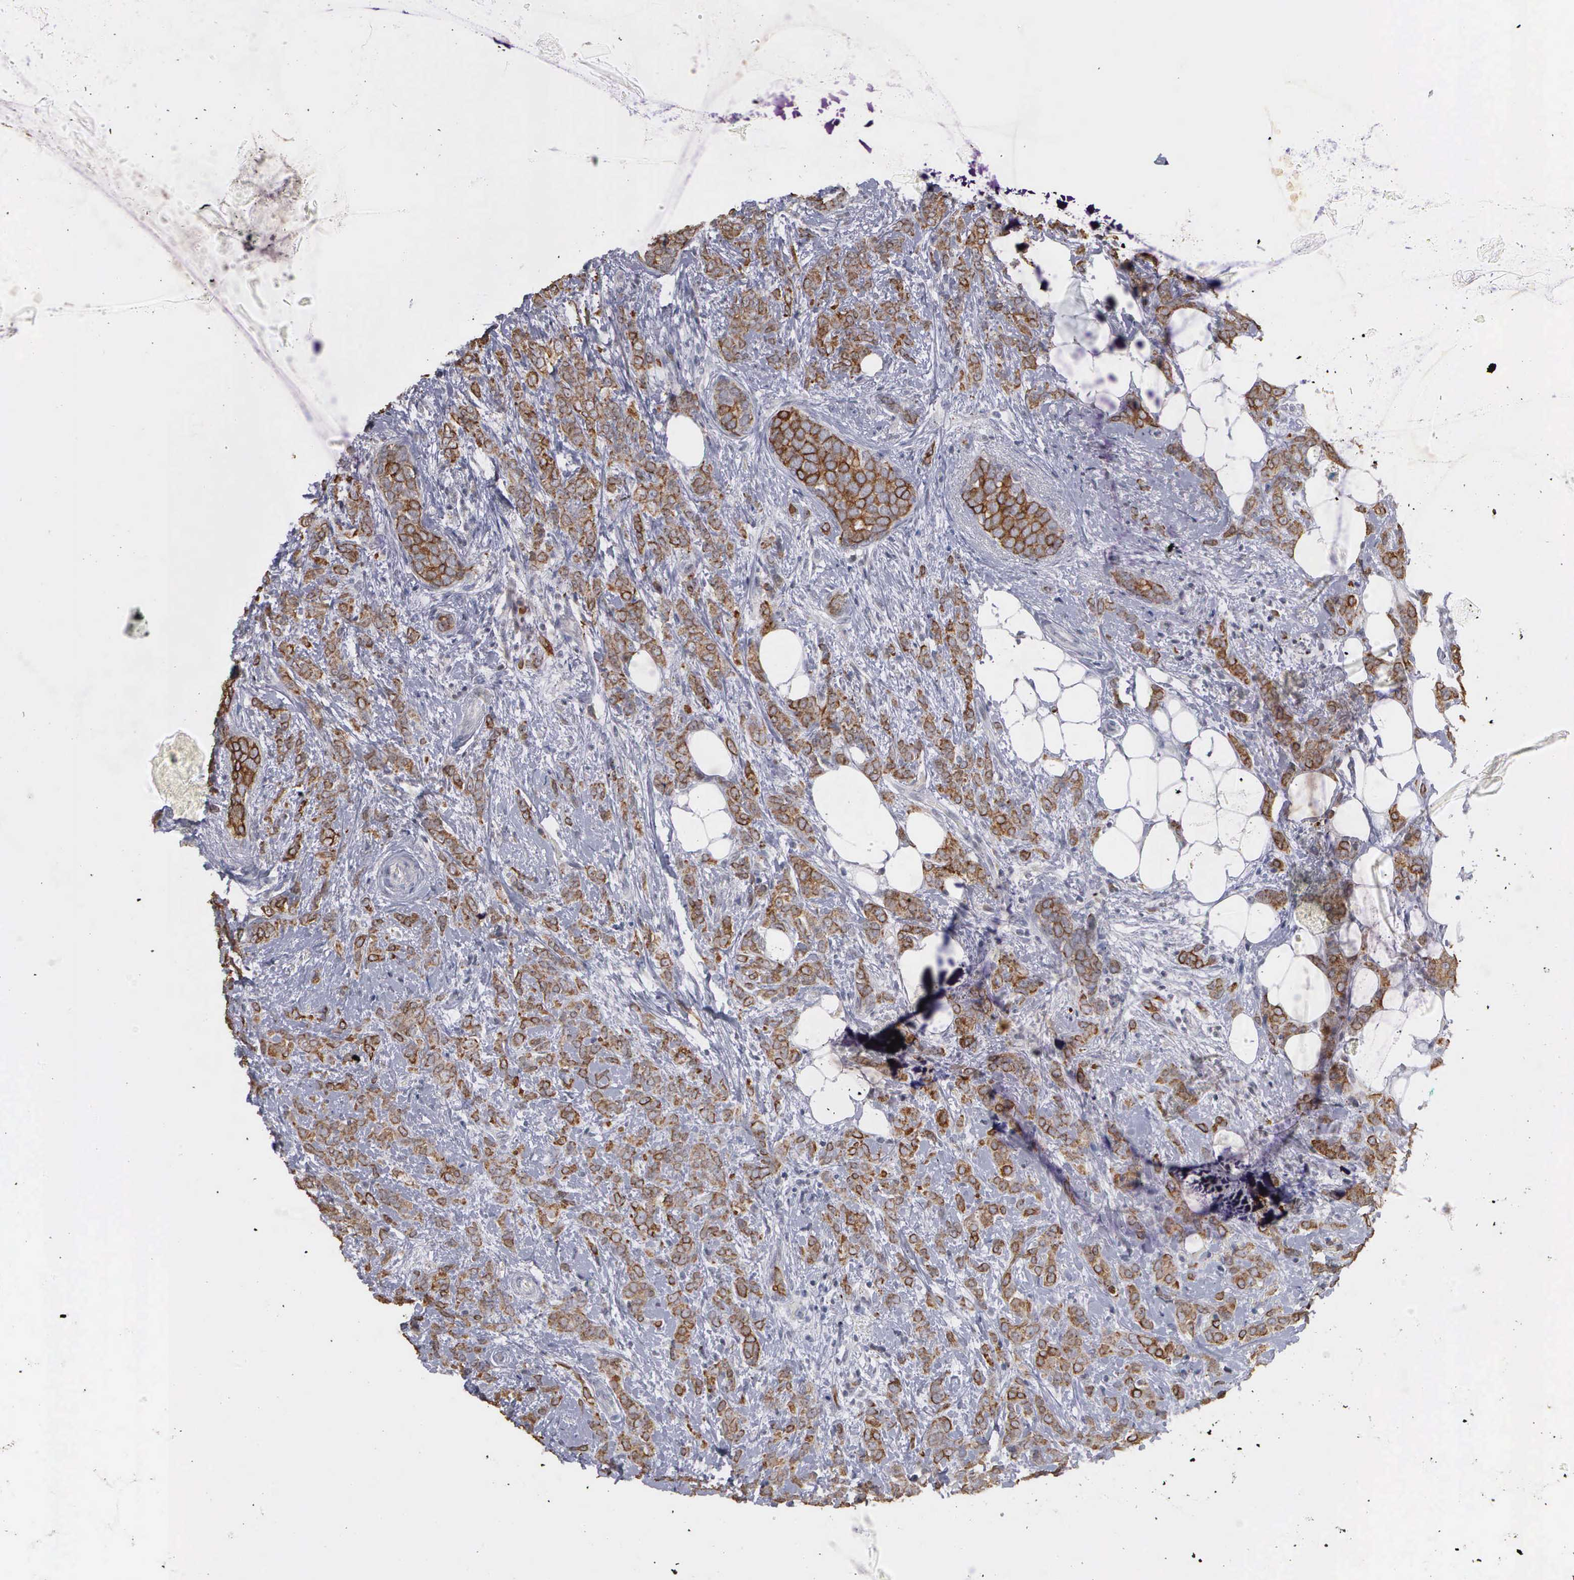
{"staining": {"intensity": "moderate", "quantity": "25%-75%", "location": "cytoplasmic/membranous"}, "tissue": "breast cancer", "cell_type": "Tumor cells", "image_type": "cancer", "snomed": [{"axis": "morphology", "description": "Duct carcinoma"}, {"axis": "topography", "description": "Breast"}], "caption": "Immunohistochemical staining of human breast cancer (invasive ductal carcinoma) shows moderate cytoplasmic/membranous protein staining in about 25%-75% of tumor cells.", "gene": "WDR89", "patient": {"sex": "female", "age": 53}}